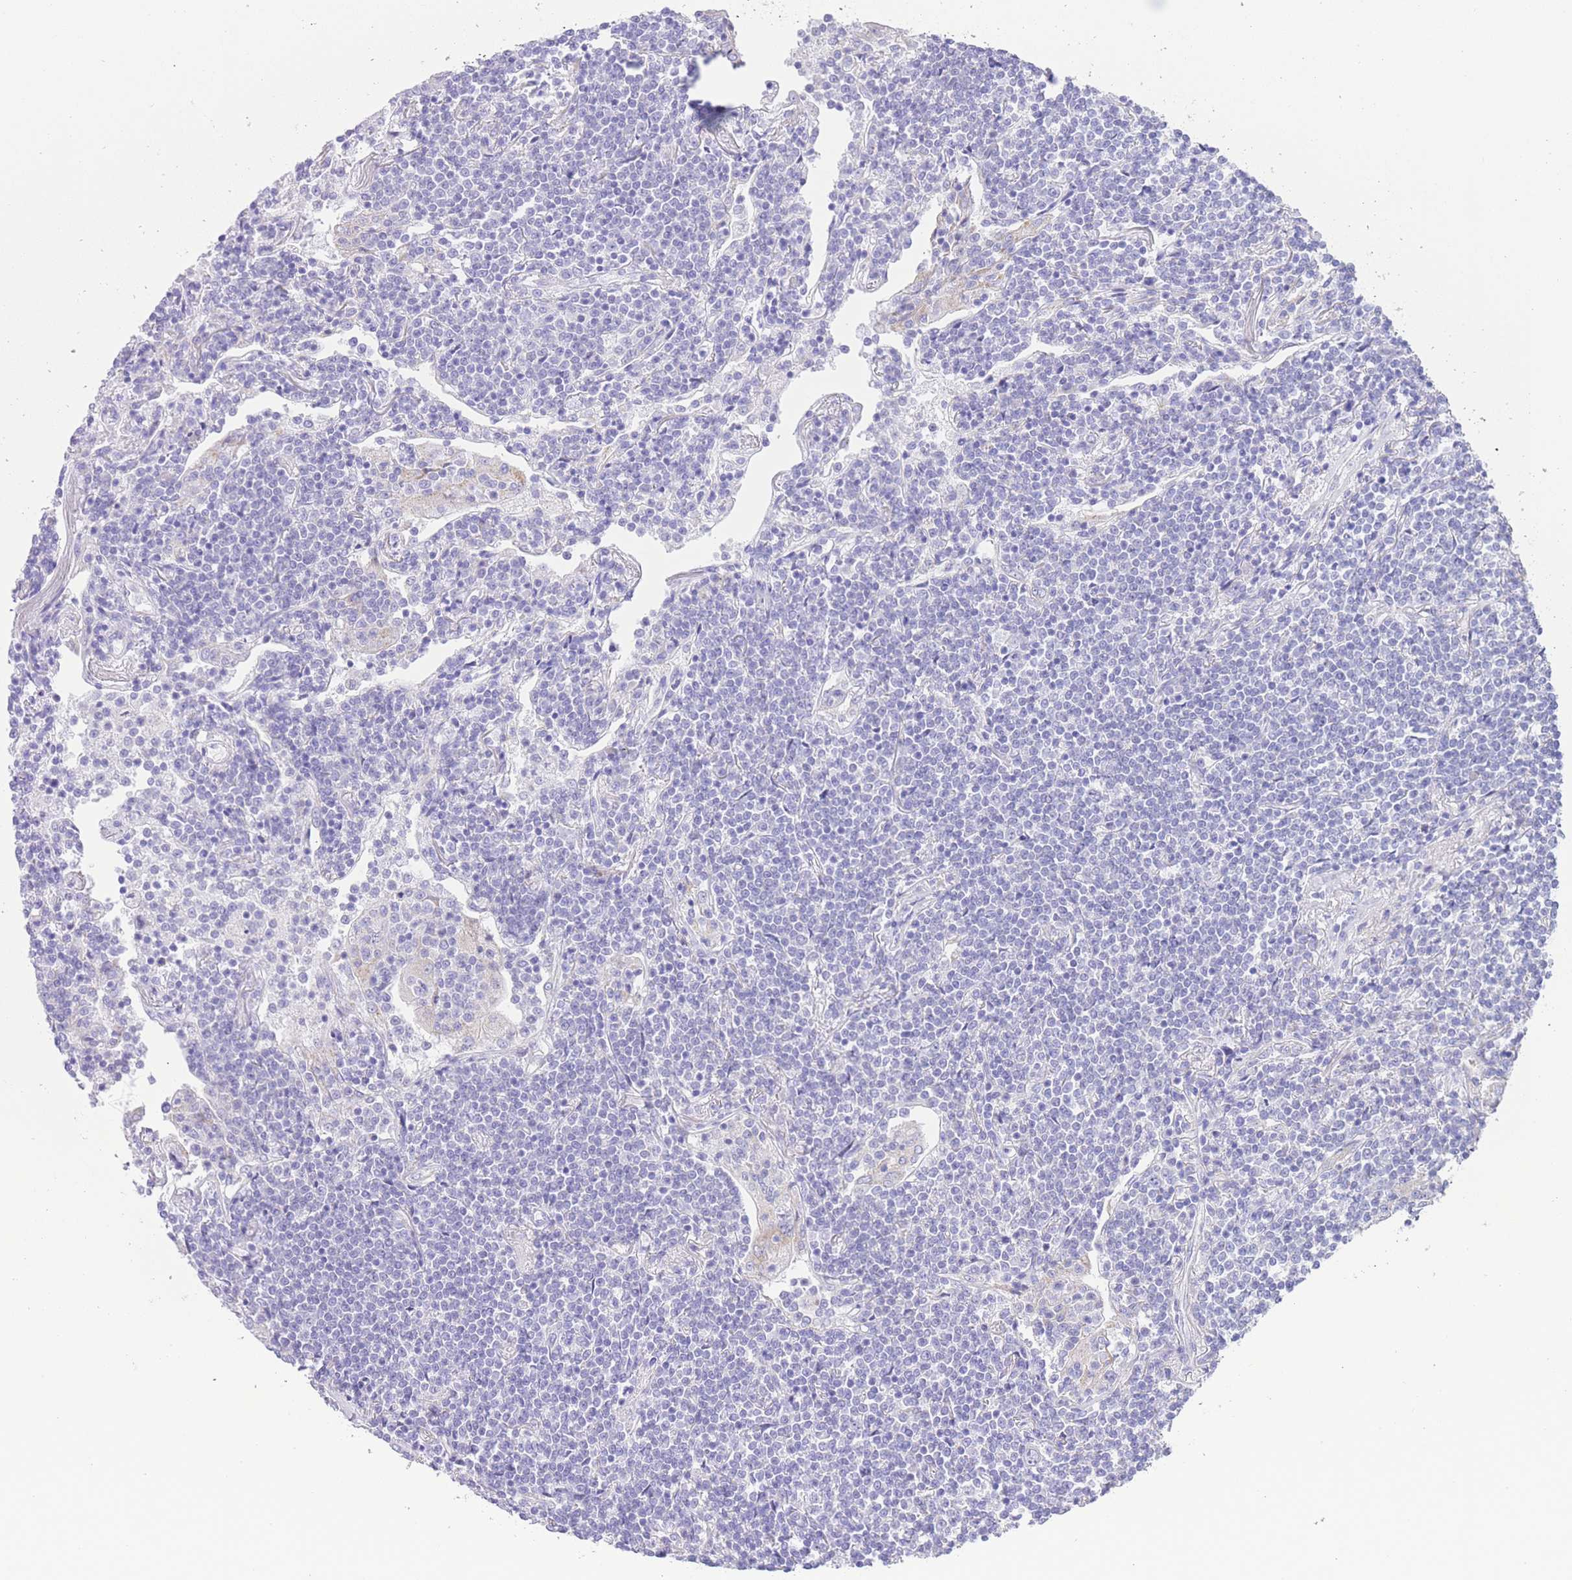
{"staining": {"intensity": "negative", "quantity": "none", "location": "none"}, "tissue": "lymphoma", "cell_type": "Tumor cells", "image_type": "cancer", "snomed": [{"axis": "morphology", "description": "Malignant lymphoma, non-Hodgkin's type, Low grade"}, {"axis": "topography", "description": "Lung"}], "caption": "Low-grade malignant lymphoma, non-Hodgkin's type was stained to show a protein in brown. There is no significant expression in tumor cells.", "gene": "ACSM4", "patient": {"sex": "female", "age": 71}}